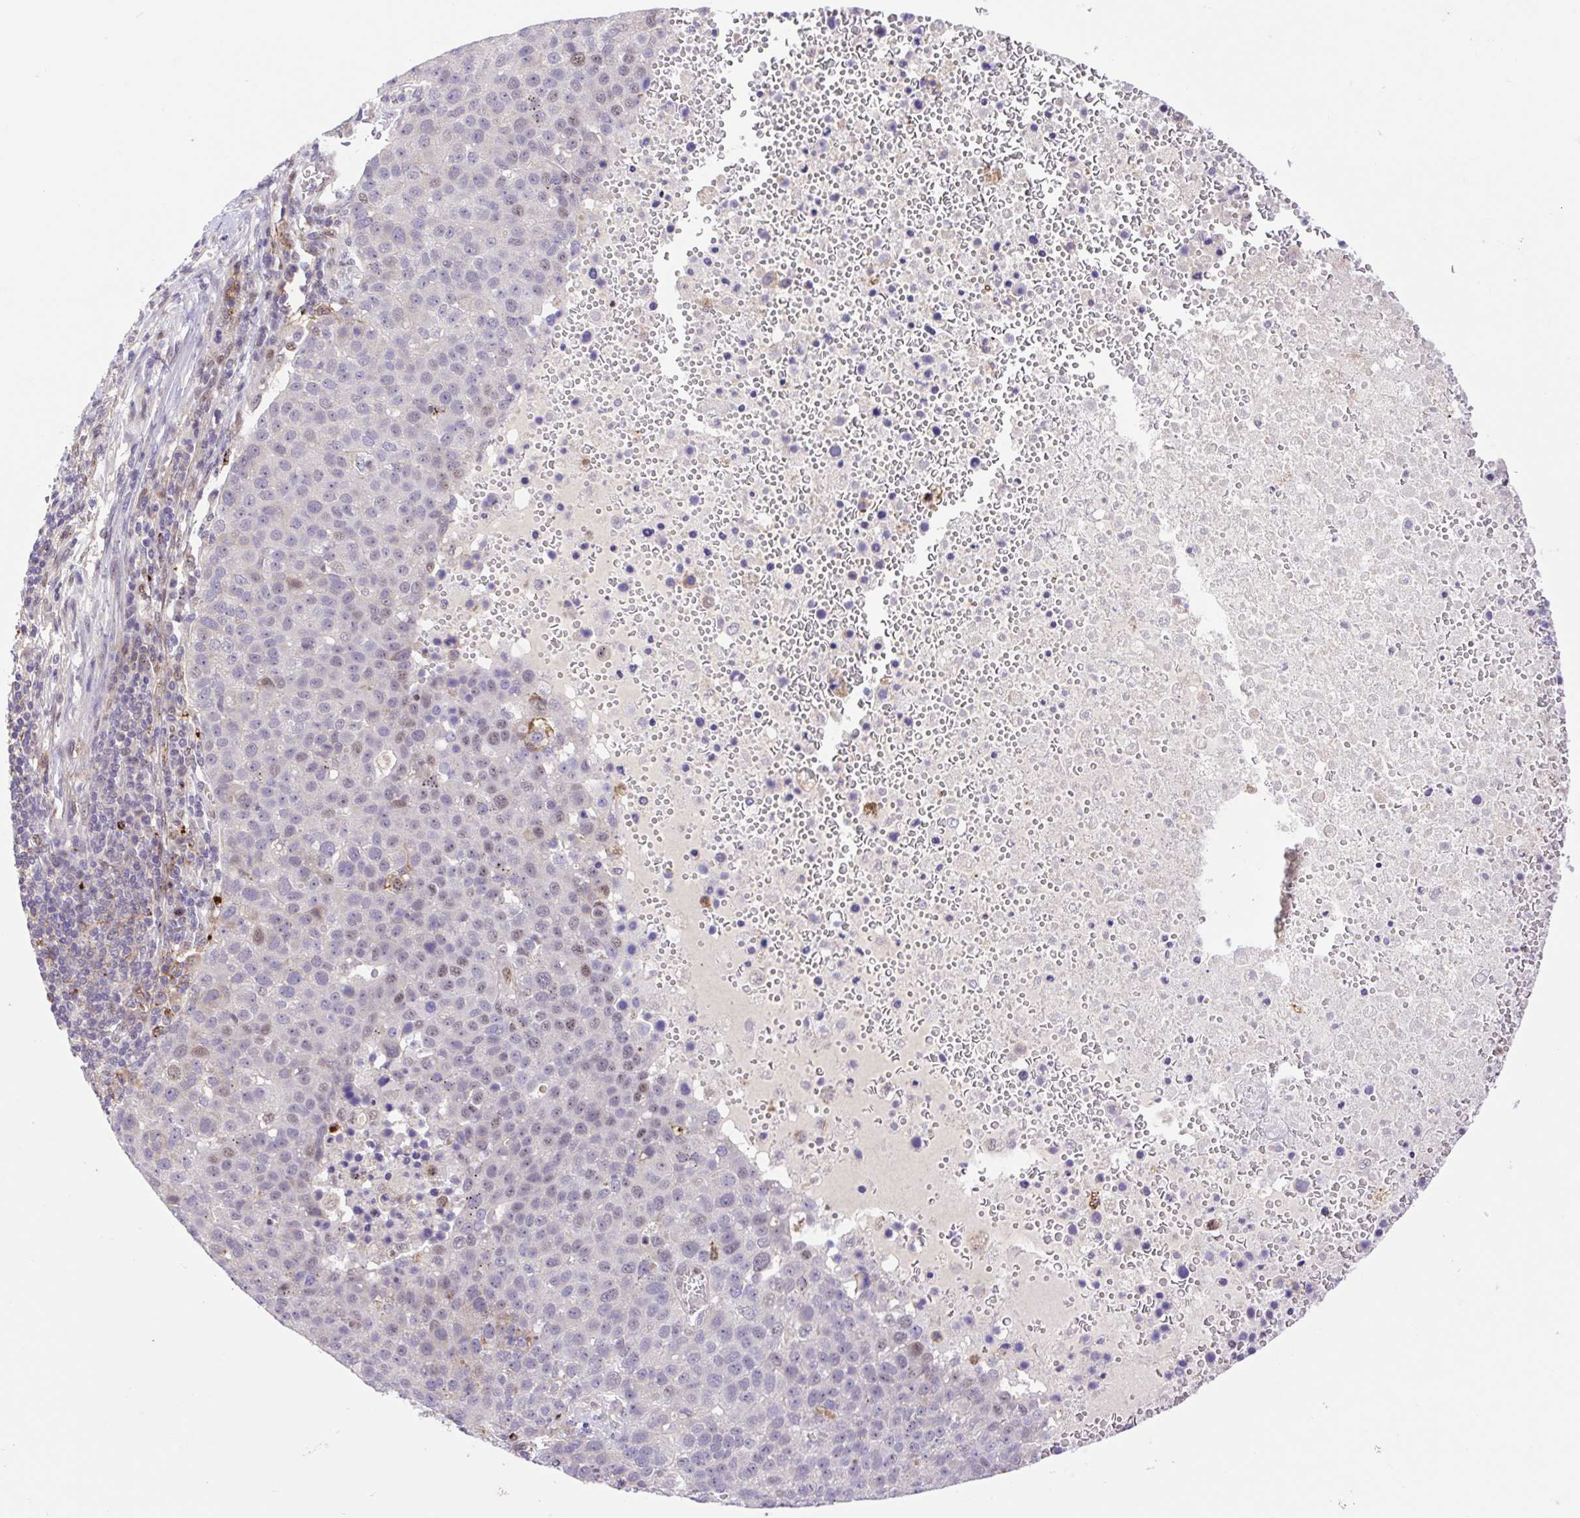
{"staining": {"intensity": "weak", "quantity": "<25%", "location": "nuclear"}, "tissue": "pancreatic cancer", "cell_type": "Tumor cells", "image_type": "cancer", "snomed": [{"axis": "morphology", "description": "Adenocarcinoma, NOS"}, {"axis": "topography", "description": "Pancreas"}], "caption": "The IHC image has no significant expression in tumor cells of pancreatic cancer tissue.", "gene": "ERG", "patient": {"sex": "female", "age": 61}}